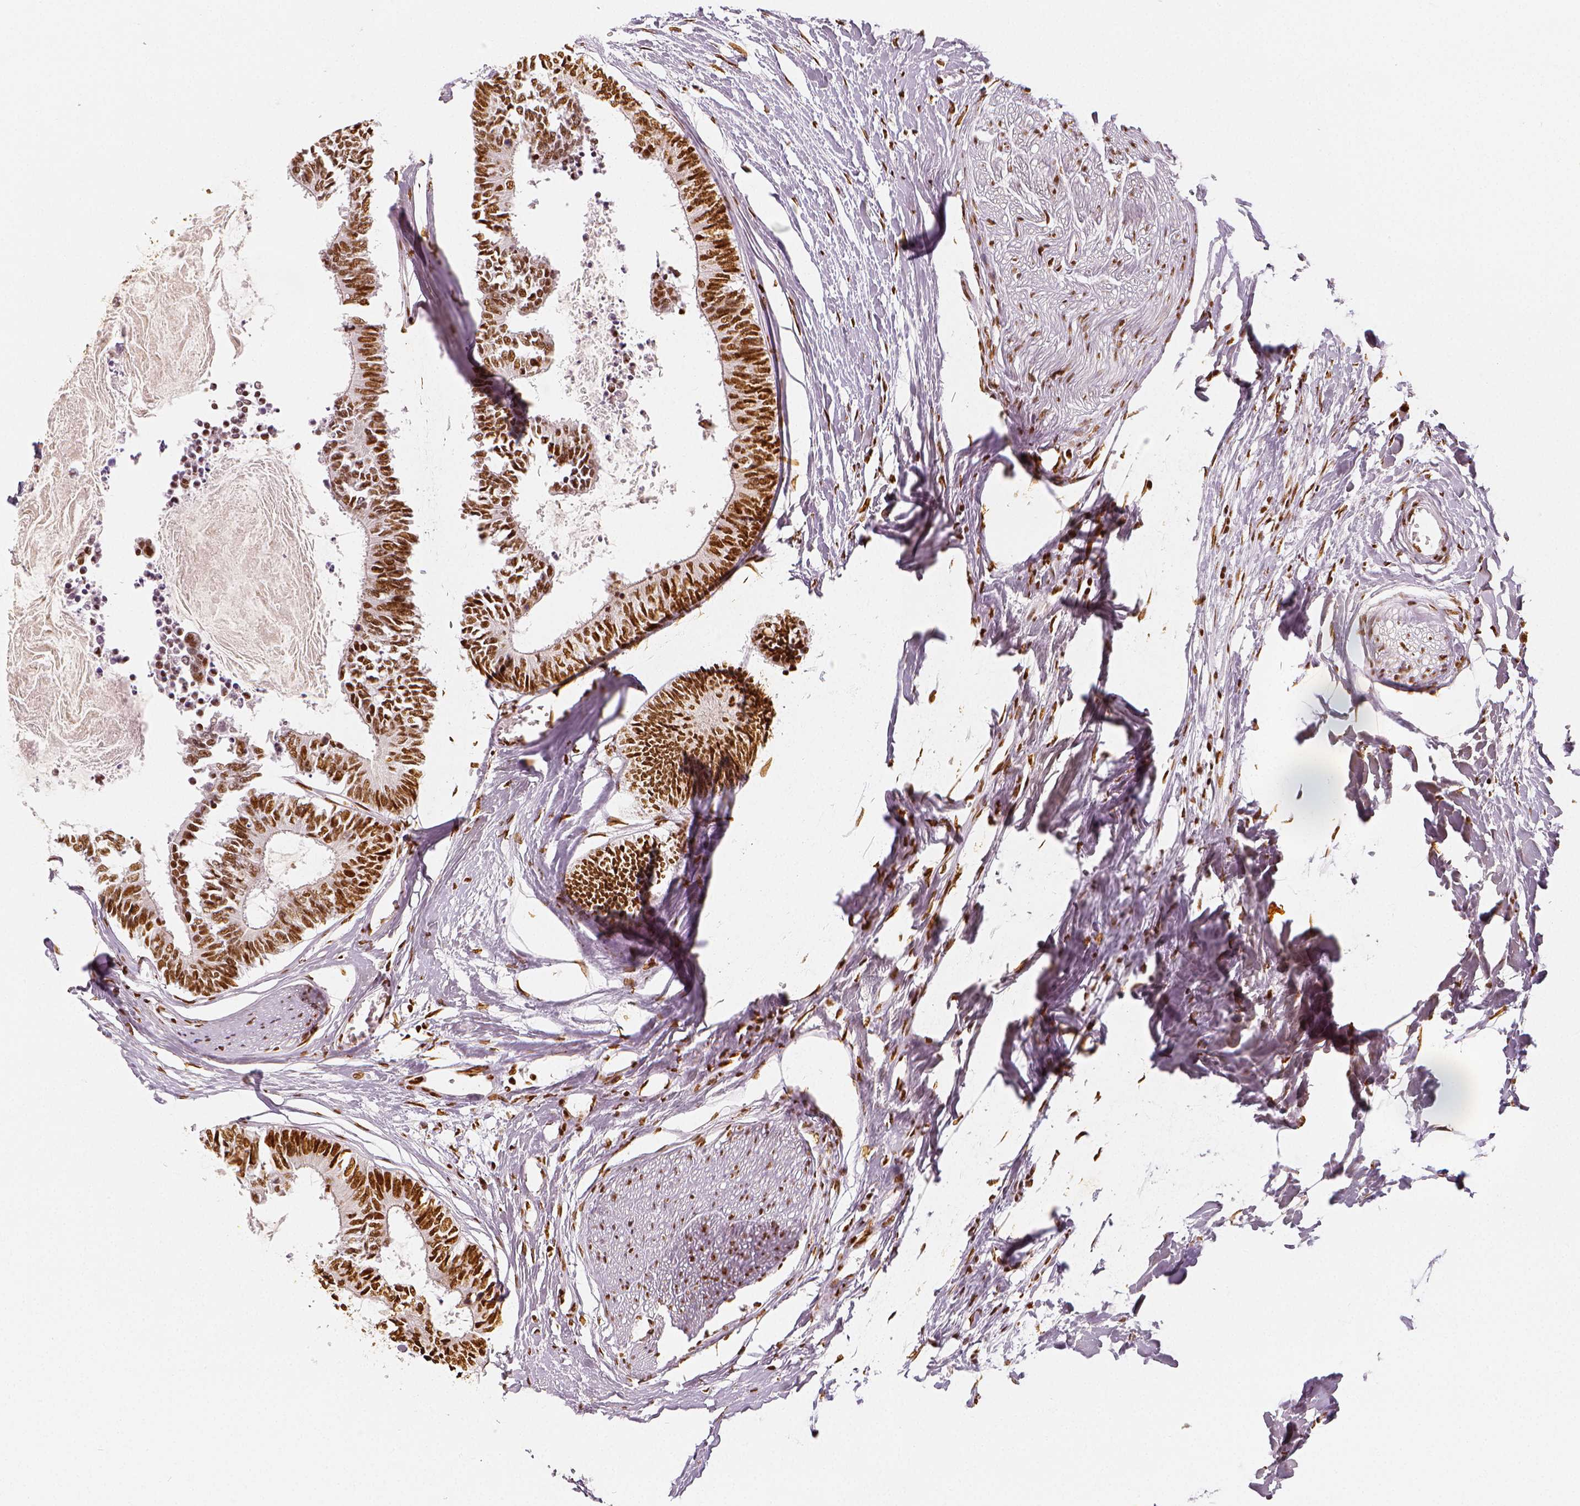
{"staining": {"intensity": "strong", "quantity": ">75%", "location": "nuclear"}, "tissue": "colorectal cancer", "cell_type": "Tumor cells", "image_type": "cancer", "snomed": [{"axis": "morphology", "description": "Adenocarcinoma, NOS"}, {"axis": "topography", "description": "Colon"}, {"axis": "topography", "description": "Rectum"}], "caption": "Immunohistochemistry (DAB (3,3'-diaminobenzidine)) staining of adenocarcinoma (colorectal) demonstrates strong nuclear protein expression in approximately >75% of tumor cells. The protein is stained brown, and the nuclei are stained in blue (DAB IHC with brightfield microscopy, high magnification).", "gene": "KDM5B", "patient": {"sex": "male", "age": 57}}